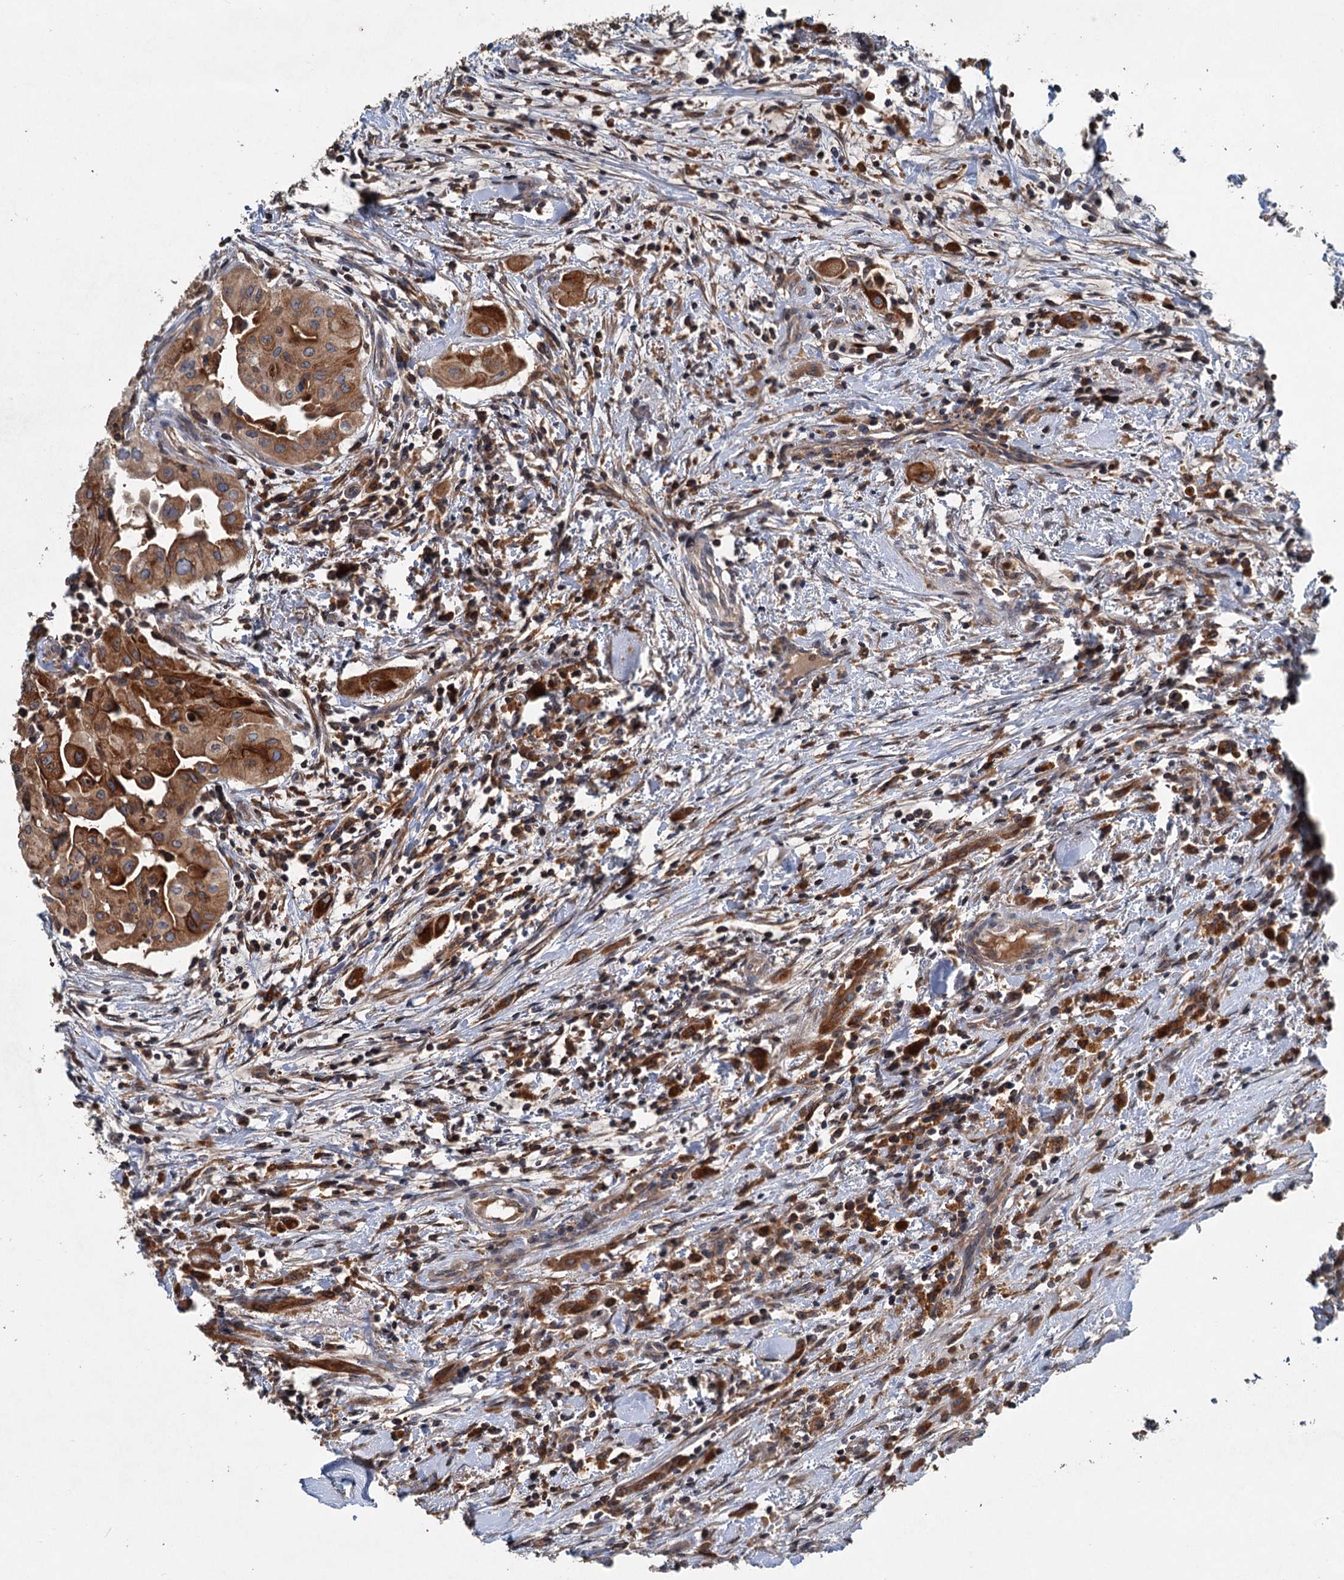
{"staining": {"intensity": "strong", "quantity": ">75%", "location": "cytoplasmic/membranous"}, "tissue": "thyroid cancer", "cell_type": "Tumor cells", "image_type": "cancer", "snomed": [{"axis": "morphology", "description": "Papillary adenocarcinoma, NOS"}, {"axis": "topography", "description": "Thyroid gland"}], "caption": "Papillary adenocarcinoma (thyroid) stained with DAB immunohistochemistry (IHC) demonstrates high levels of strong cytoplasmic/membranous expression in about >75% of tumor cells.", "gene": "TAPBPL", "patient": {"sex": "female", "age": 59}}